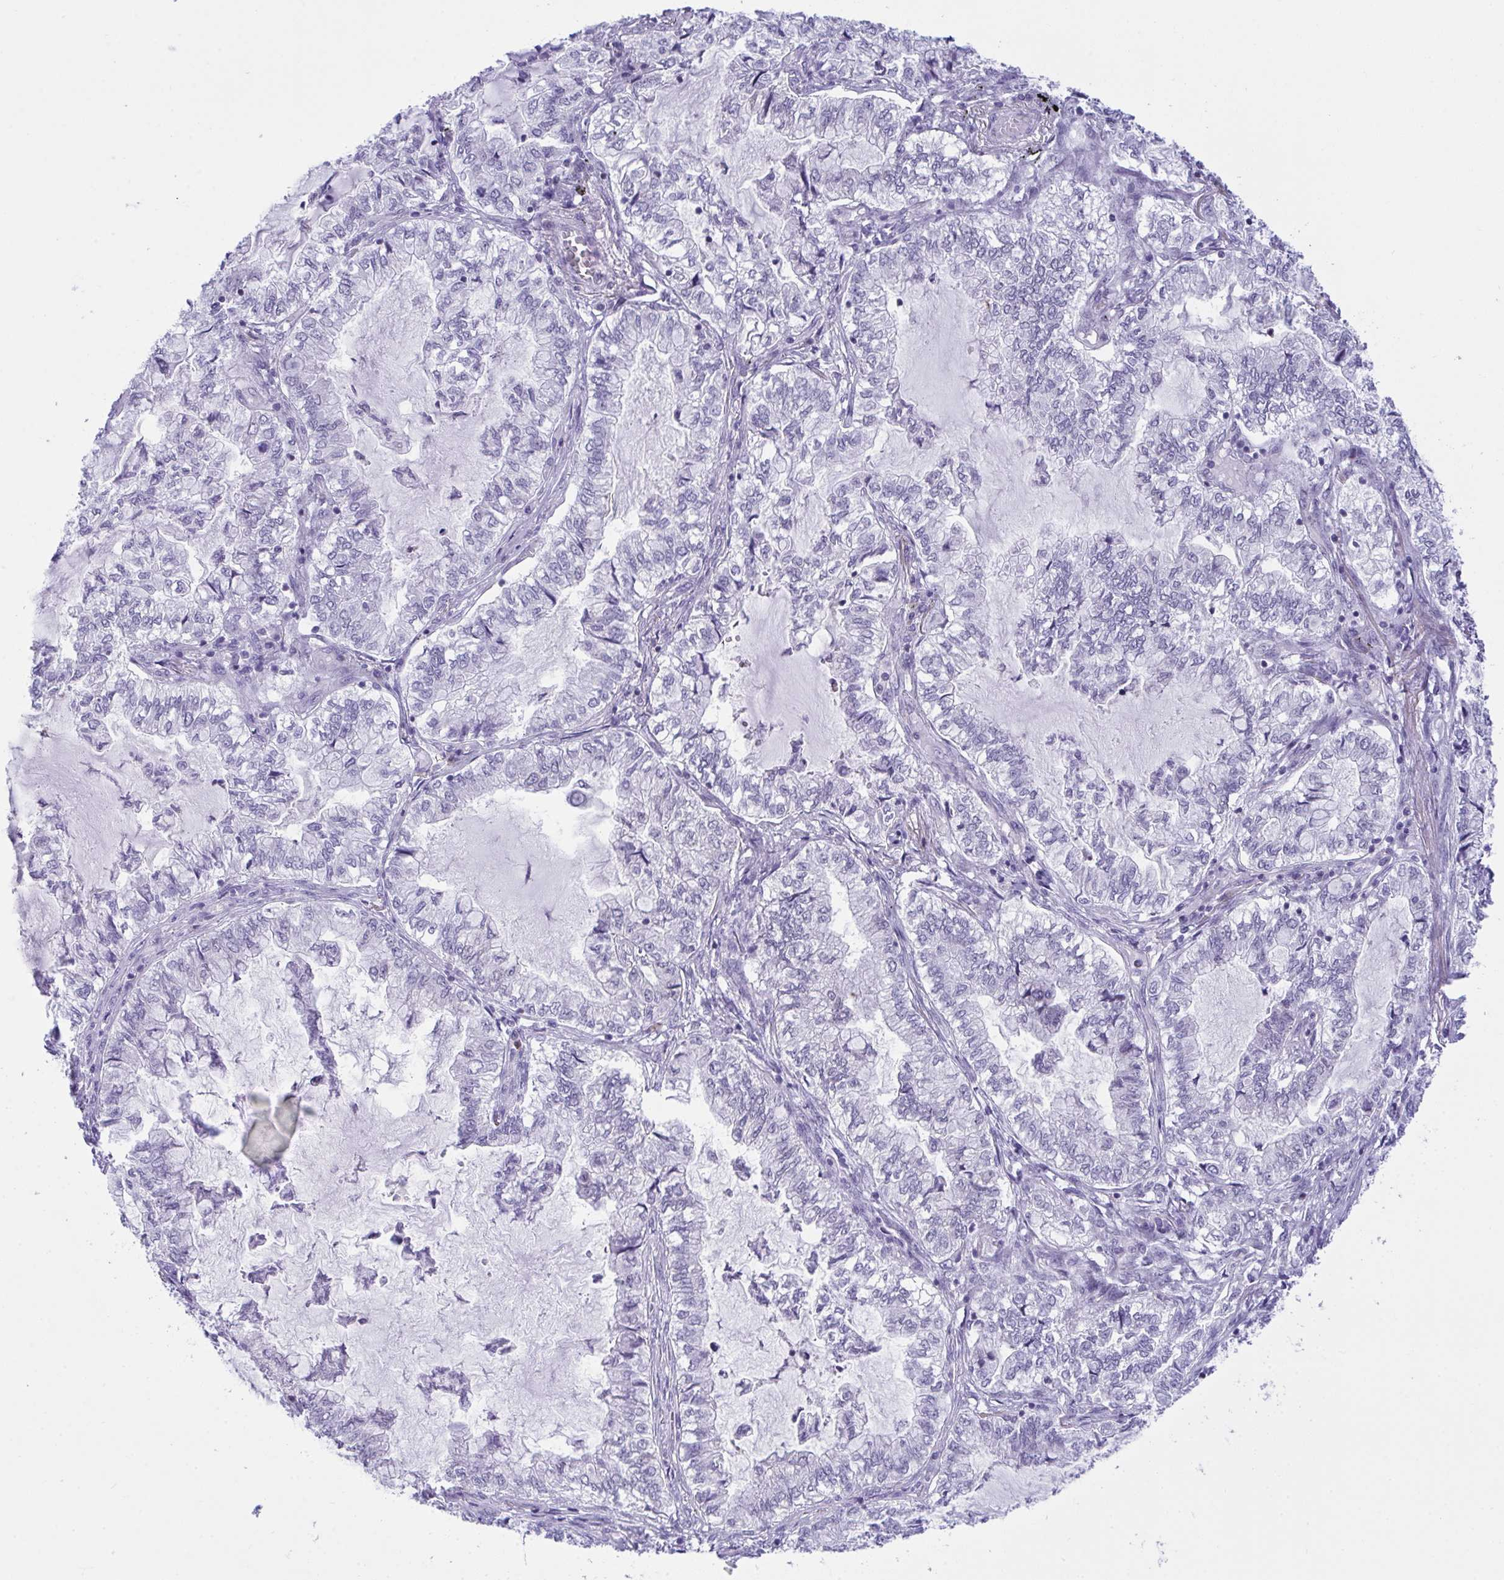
{"staining": {"intensity": "moderate", "quantity": "<25%", "location": "cytoplasmic/membranous"}, "tissue": "lung cancer", "cell_type": "Tumor cells", "image_type": "cancer", "snomed": [{"axis": "morphology", "description": "Adenocarcinoma, NOS"}, {"axis": "topography", "description": "Lymph node"}, {"axis": "topography", "description": "Lung"}], "caption": "Lung adenocarcinoma was stained to show a protein in brown. There is low levels of moderate cytoplasmic/membranous expression in approximately <25% of tumor cells.", "gene": "PLA2G12B", "patient": {"sex": "male", "age": 66}}